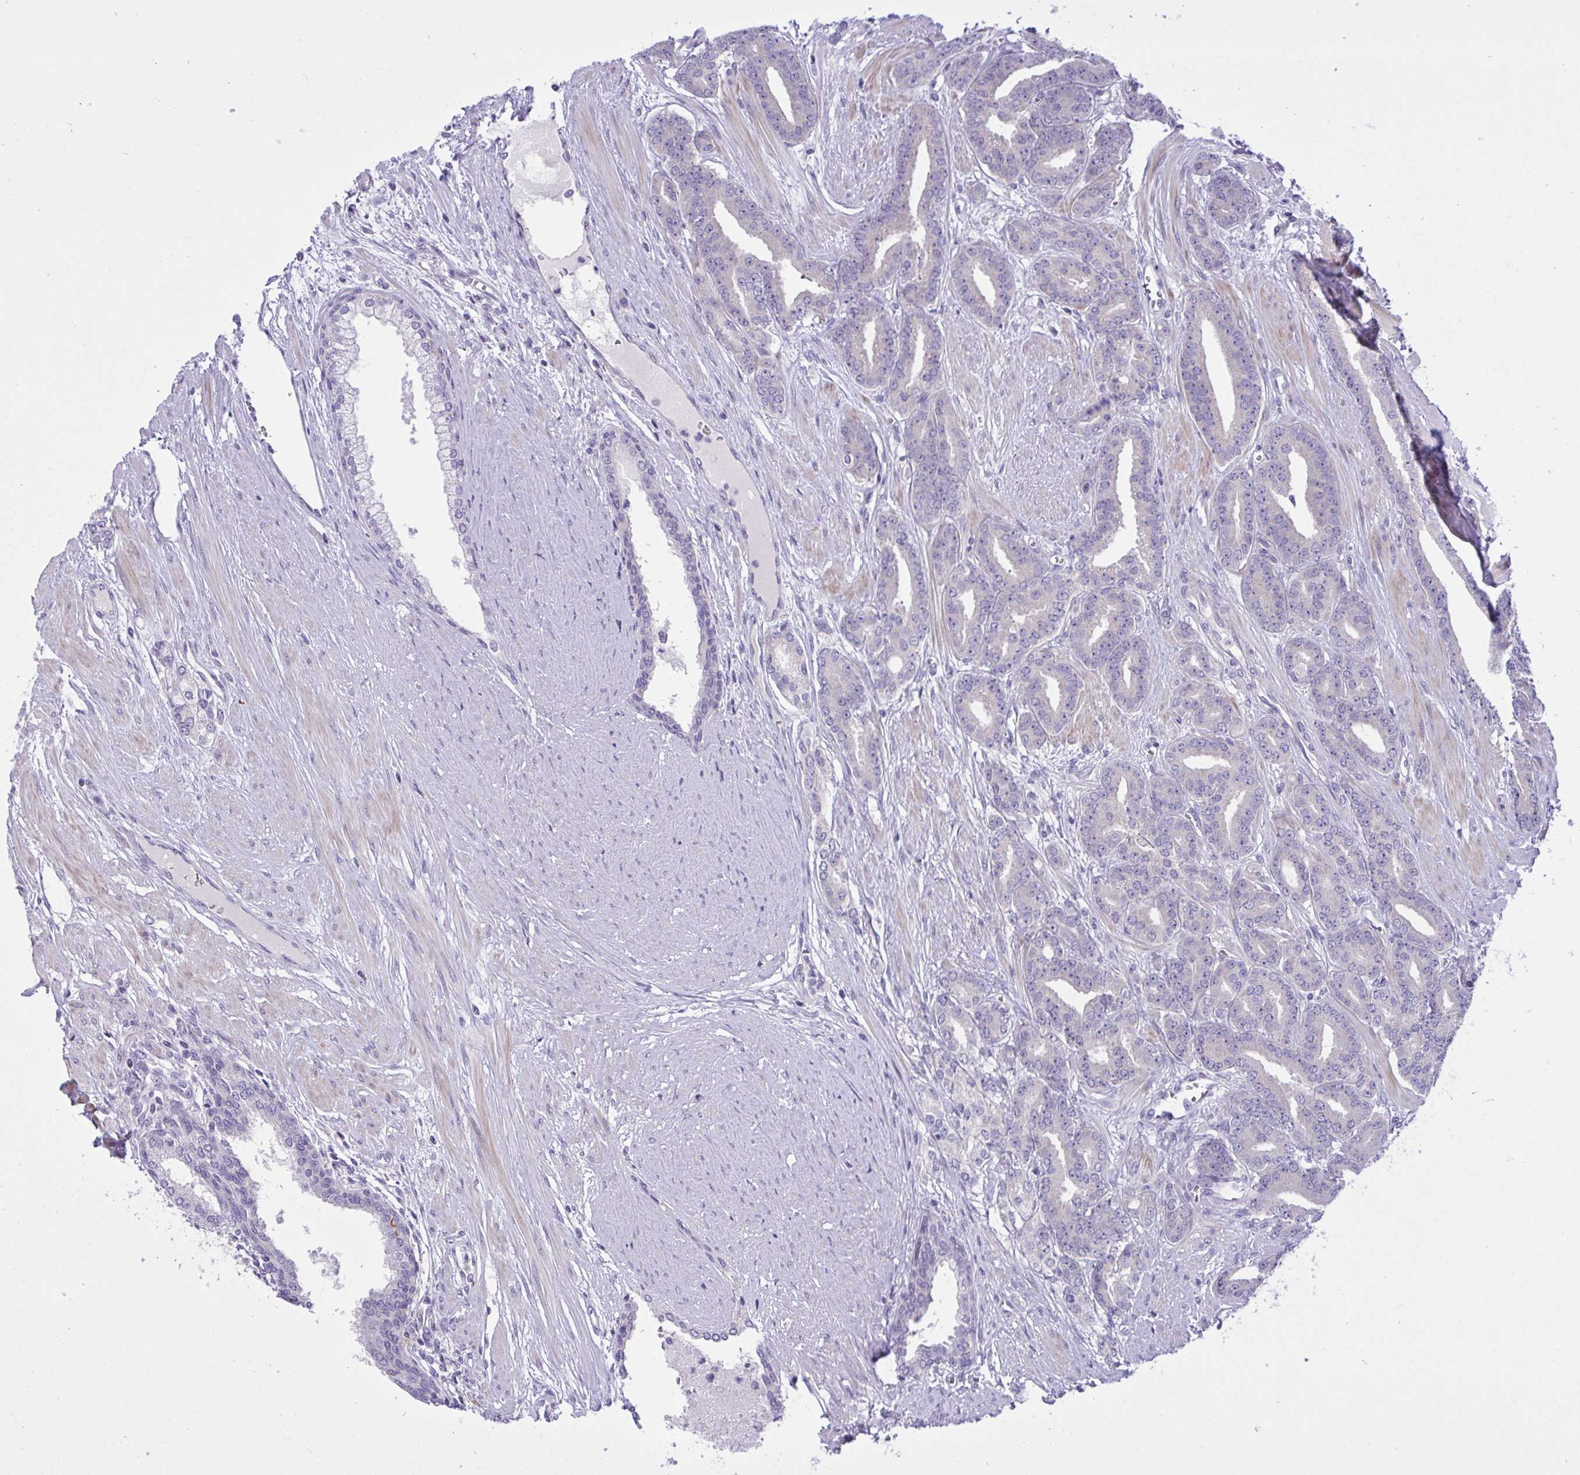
{"staining": {"intensity": "negative", "quantity": "none", "location": "none"}, "tissue": "prostate cancer", "cell_type": "Tumor cells", "image_type": "cancer", "snomed": [{"axis": "morphology", "description": "Adenocarcinoma, High grade"}, {"axis": "topography", "description": "Prostate"}], "caption": "Histopathology image shows no protein positivity in tumor cells of prostate cancer tissue.", "gene": "WDR97", "patient": {"sex": "male", "age": 60}}